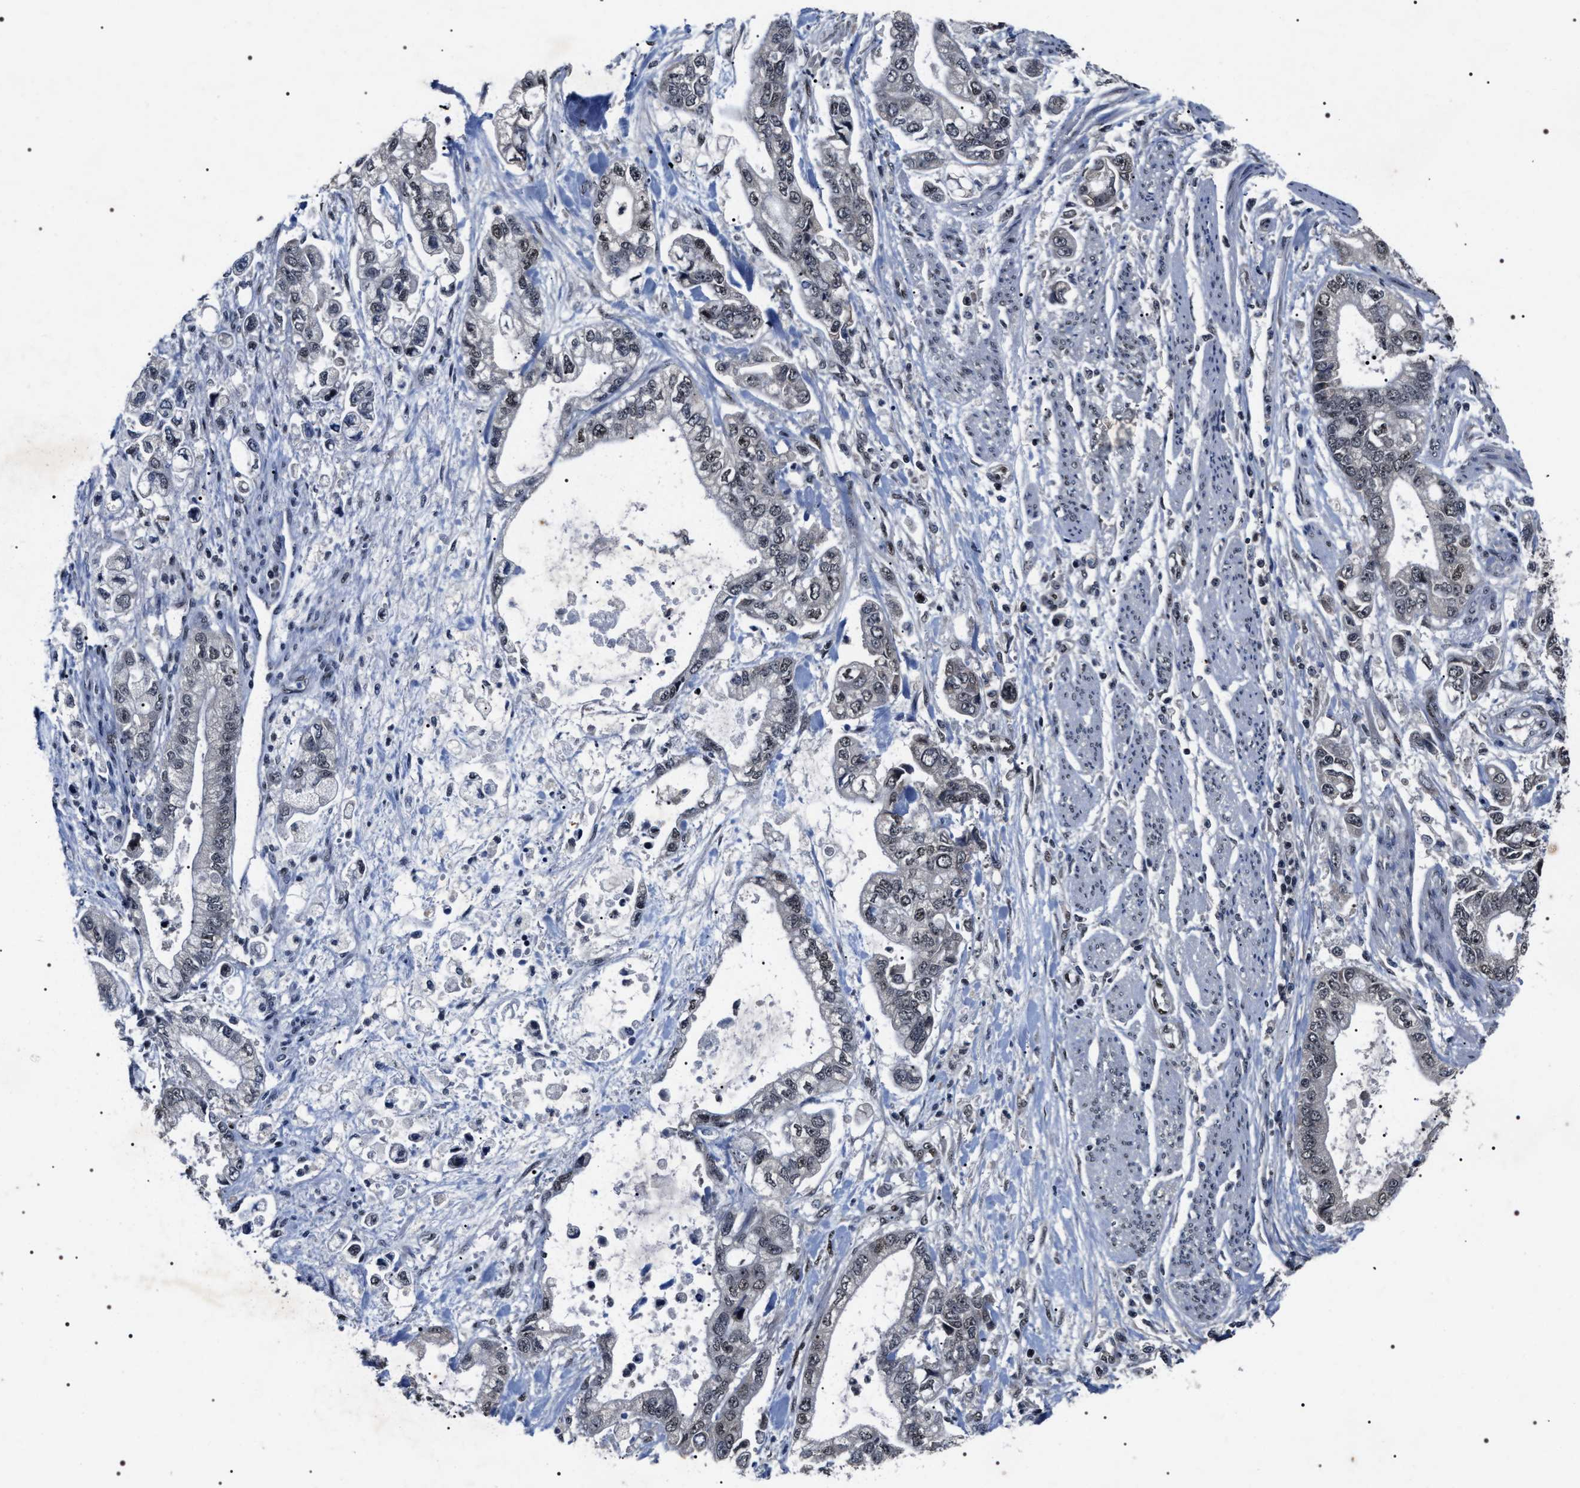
{"staining": {"intensity": "weak", "quantity": "25%-75%", "location": "nuclear"}, "tissue": "stomach cancer", "cell_type": "Tumor cells", "image_type": "cancer", "snomed": [{"axis": "morphology", "description": "Normal tissue, NOS"}, {"axis": "morphology", "description": "Adenocarcinoma, NOS"}, {"axis": "topography", "description": "Stomach"}], "caption": "A brown stain highlights weak nuclear positivity of a protein in human stomach cancer (adenocarcinoma) tumor cells.", "gene": "RRP1B", "patient": {"sex": "male", "age": 62}}